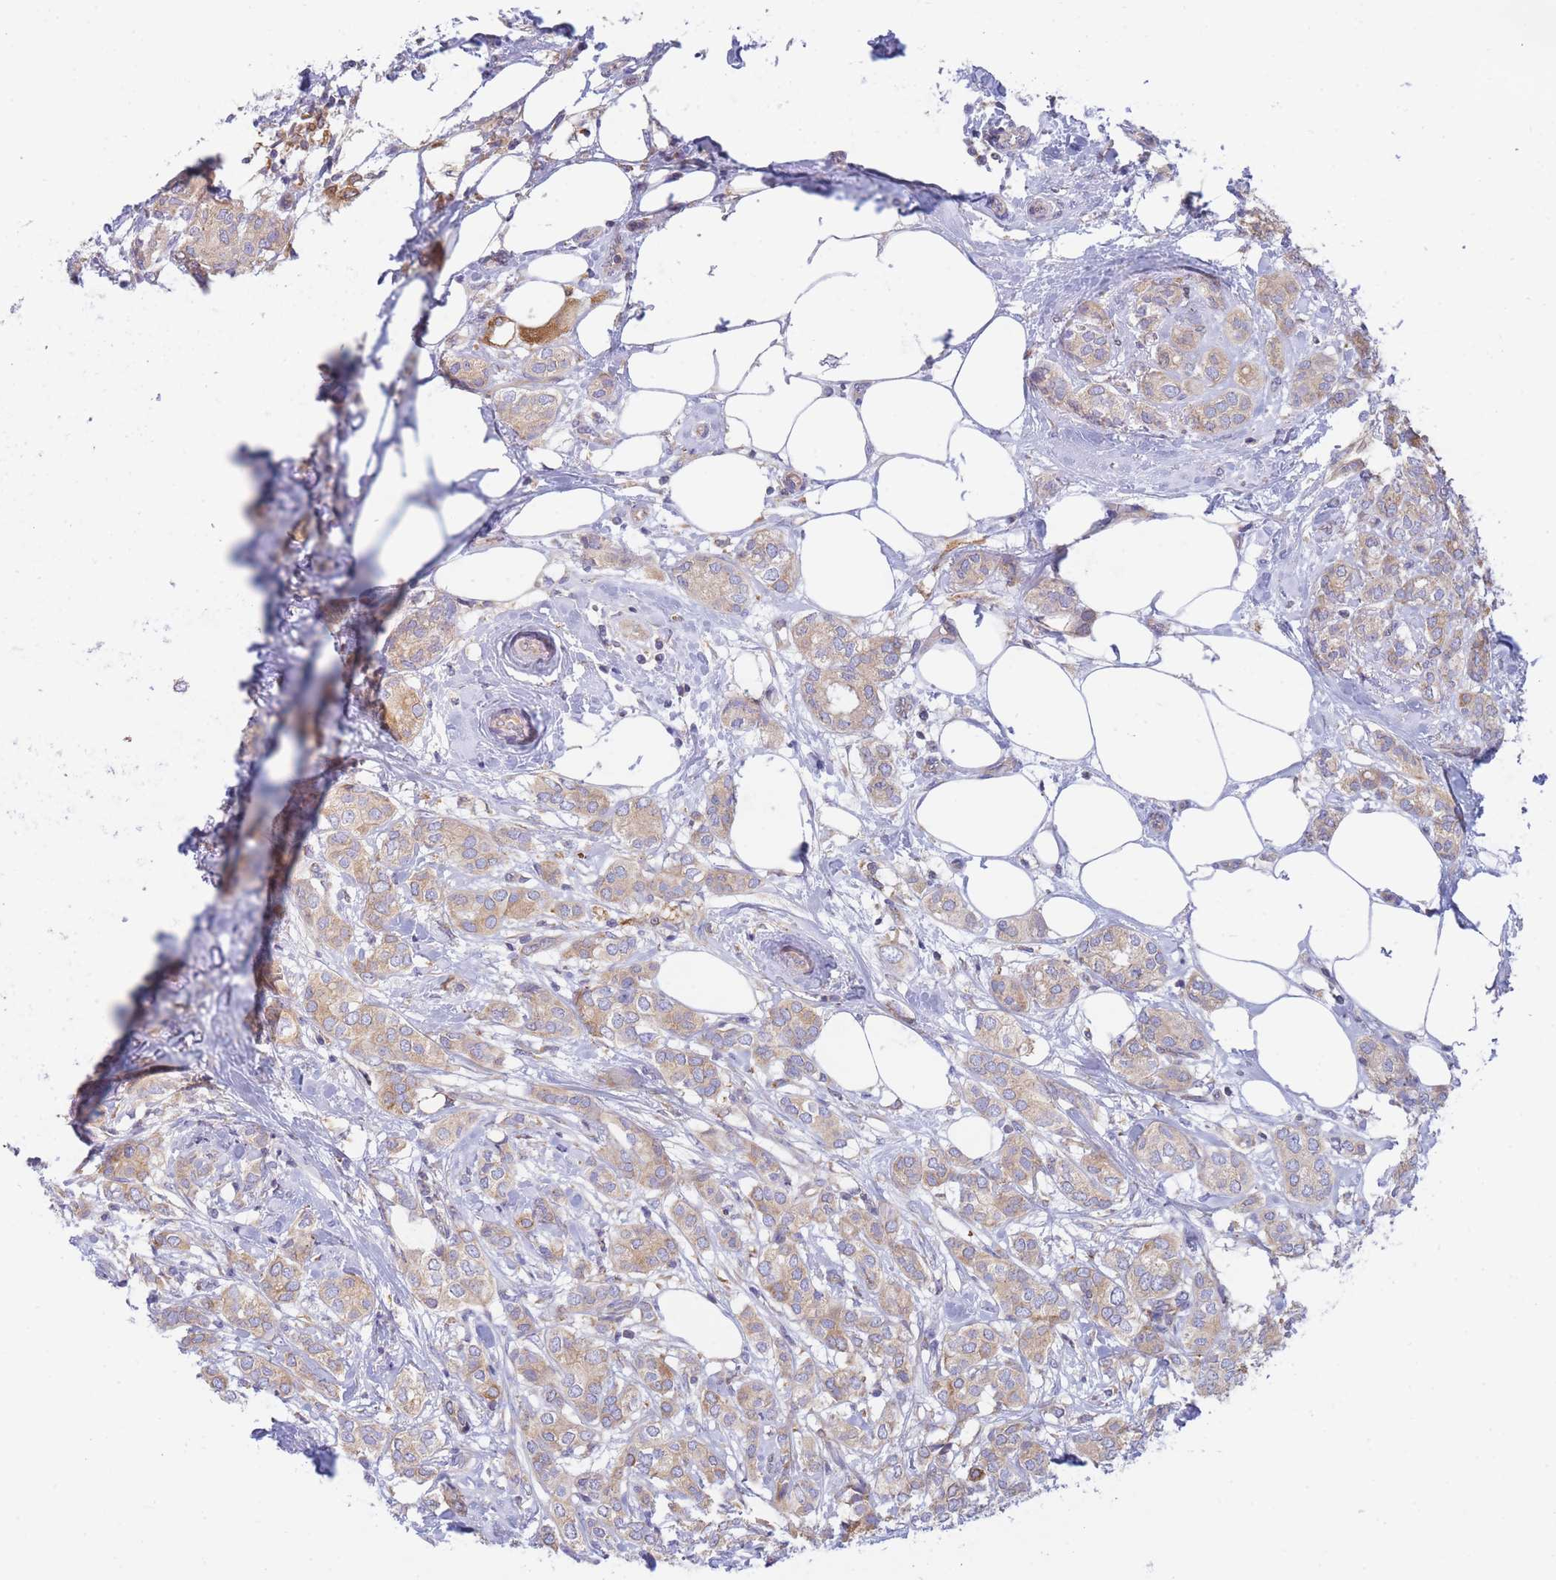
{"staining": {"intensity": "moderate", "quantity": ">75%", "location": "cytoplasmic/membranous"}, "tissue": "breast cancer", "cell_type": "Tumor cells", "image_type": "cancer", "snomed": [{"axis": "morphology", "description": "Duct carcinoma"}, {"axis": "topography", "description": "Breast"}], "caption": "Moderate cytoplasmic/membranous expression is identified in about >75% of tumor cells in breast cancer. The staining was performed using DAB to visualize the protein expression in brown, while the nuclei were stained in blue with hematoxylin (Magnification: 20x).", "gene": "SH2B2", "patient": {"sex": "female", "age": 73}}